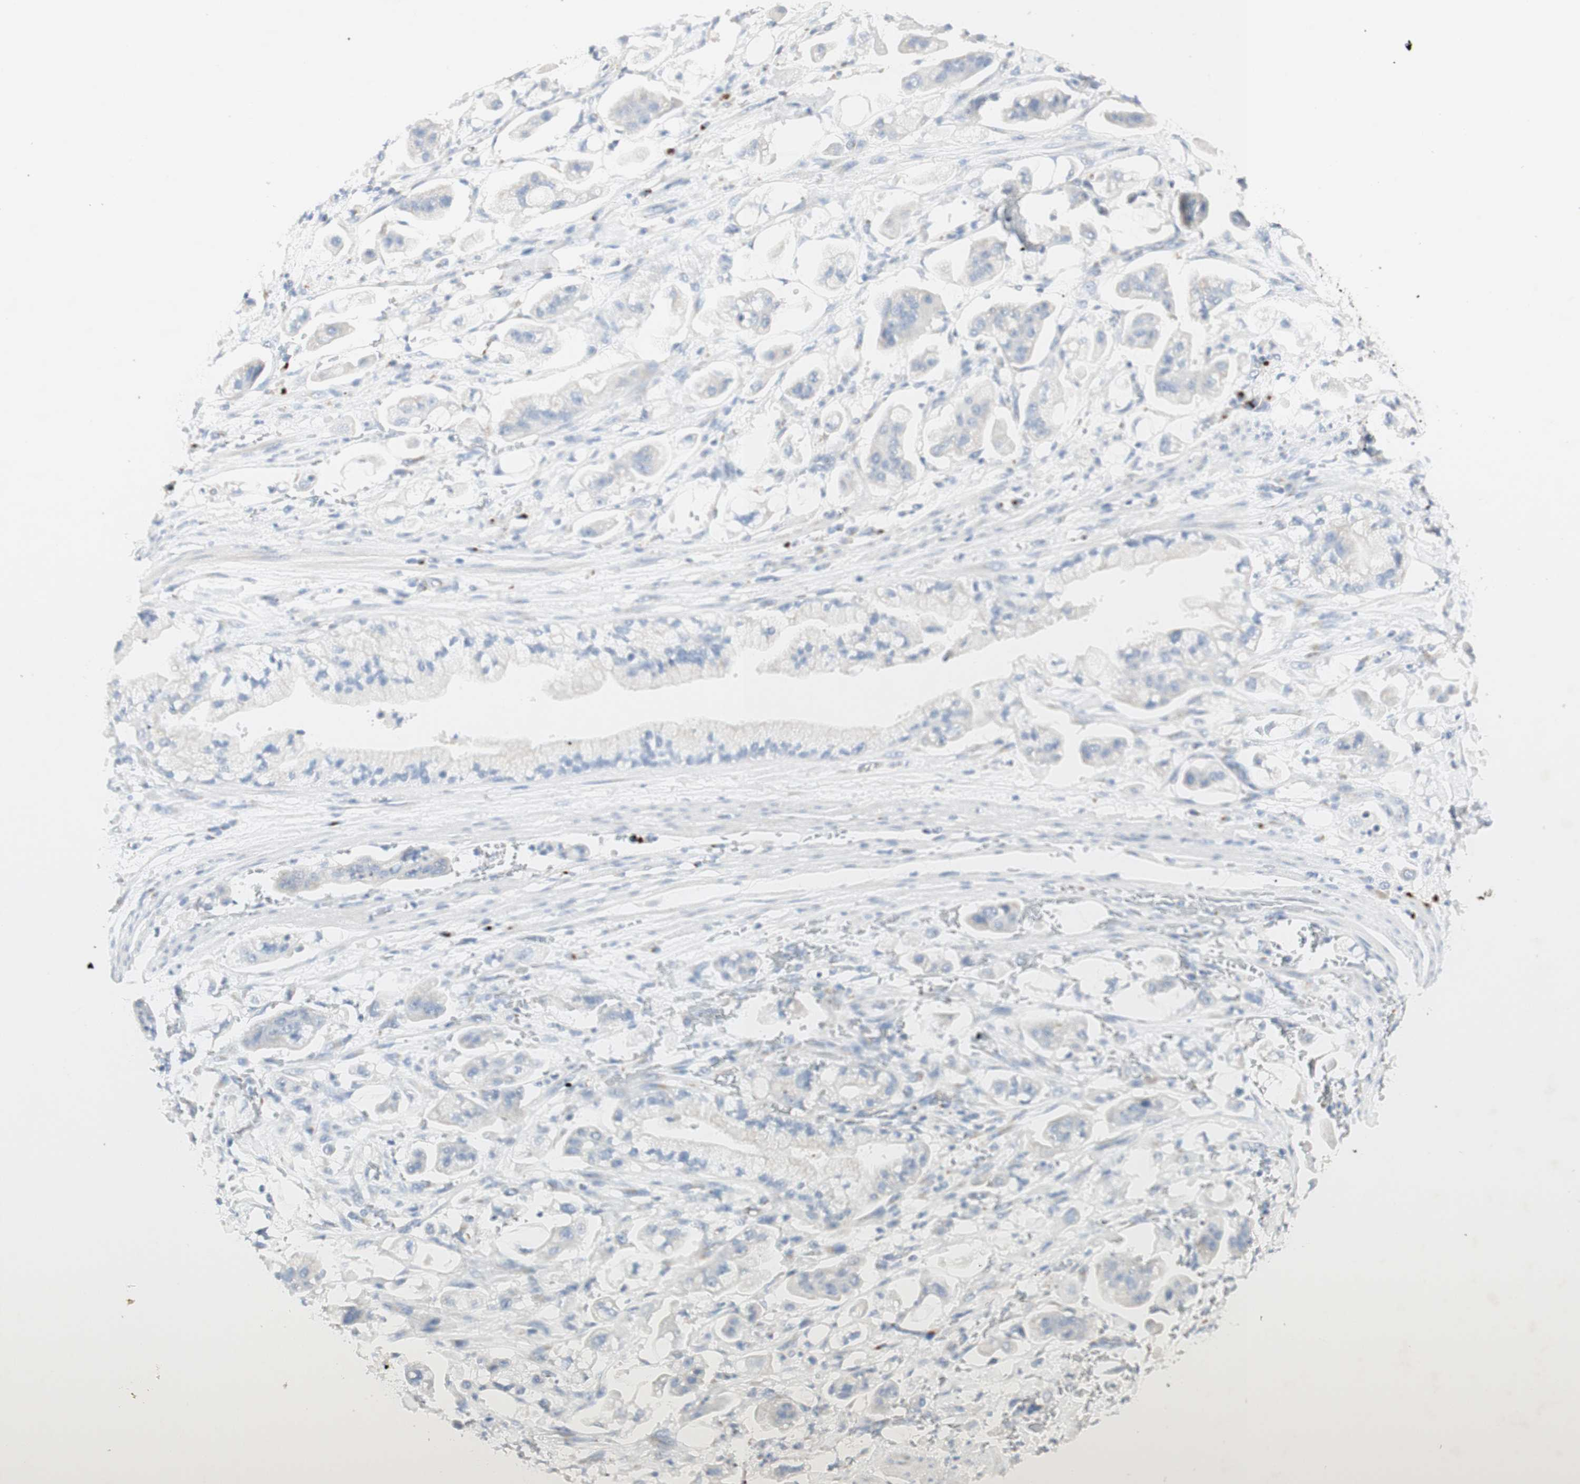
{"staining": {"intensity": "negative", "quantity": "none", "location": "none"}, "tissue": "stomach cancer", "cell_type": "Tumor cells", "image_type": "cancer", "snomed": [{"axis": "morphology", "description": "Adenocarcinoma, NOS"}, {"axis": "topography", "description": "Stomach"}], "caption": "High power microscopy image of an immunohistochemistry image of adenocarcinoma (stomach), revealing no significant staining in tumor cells.", "gene": "MANEA", "patient": {"sex": "male", "age": 62}}